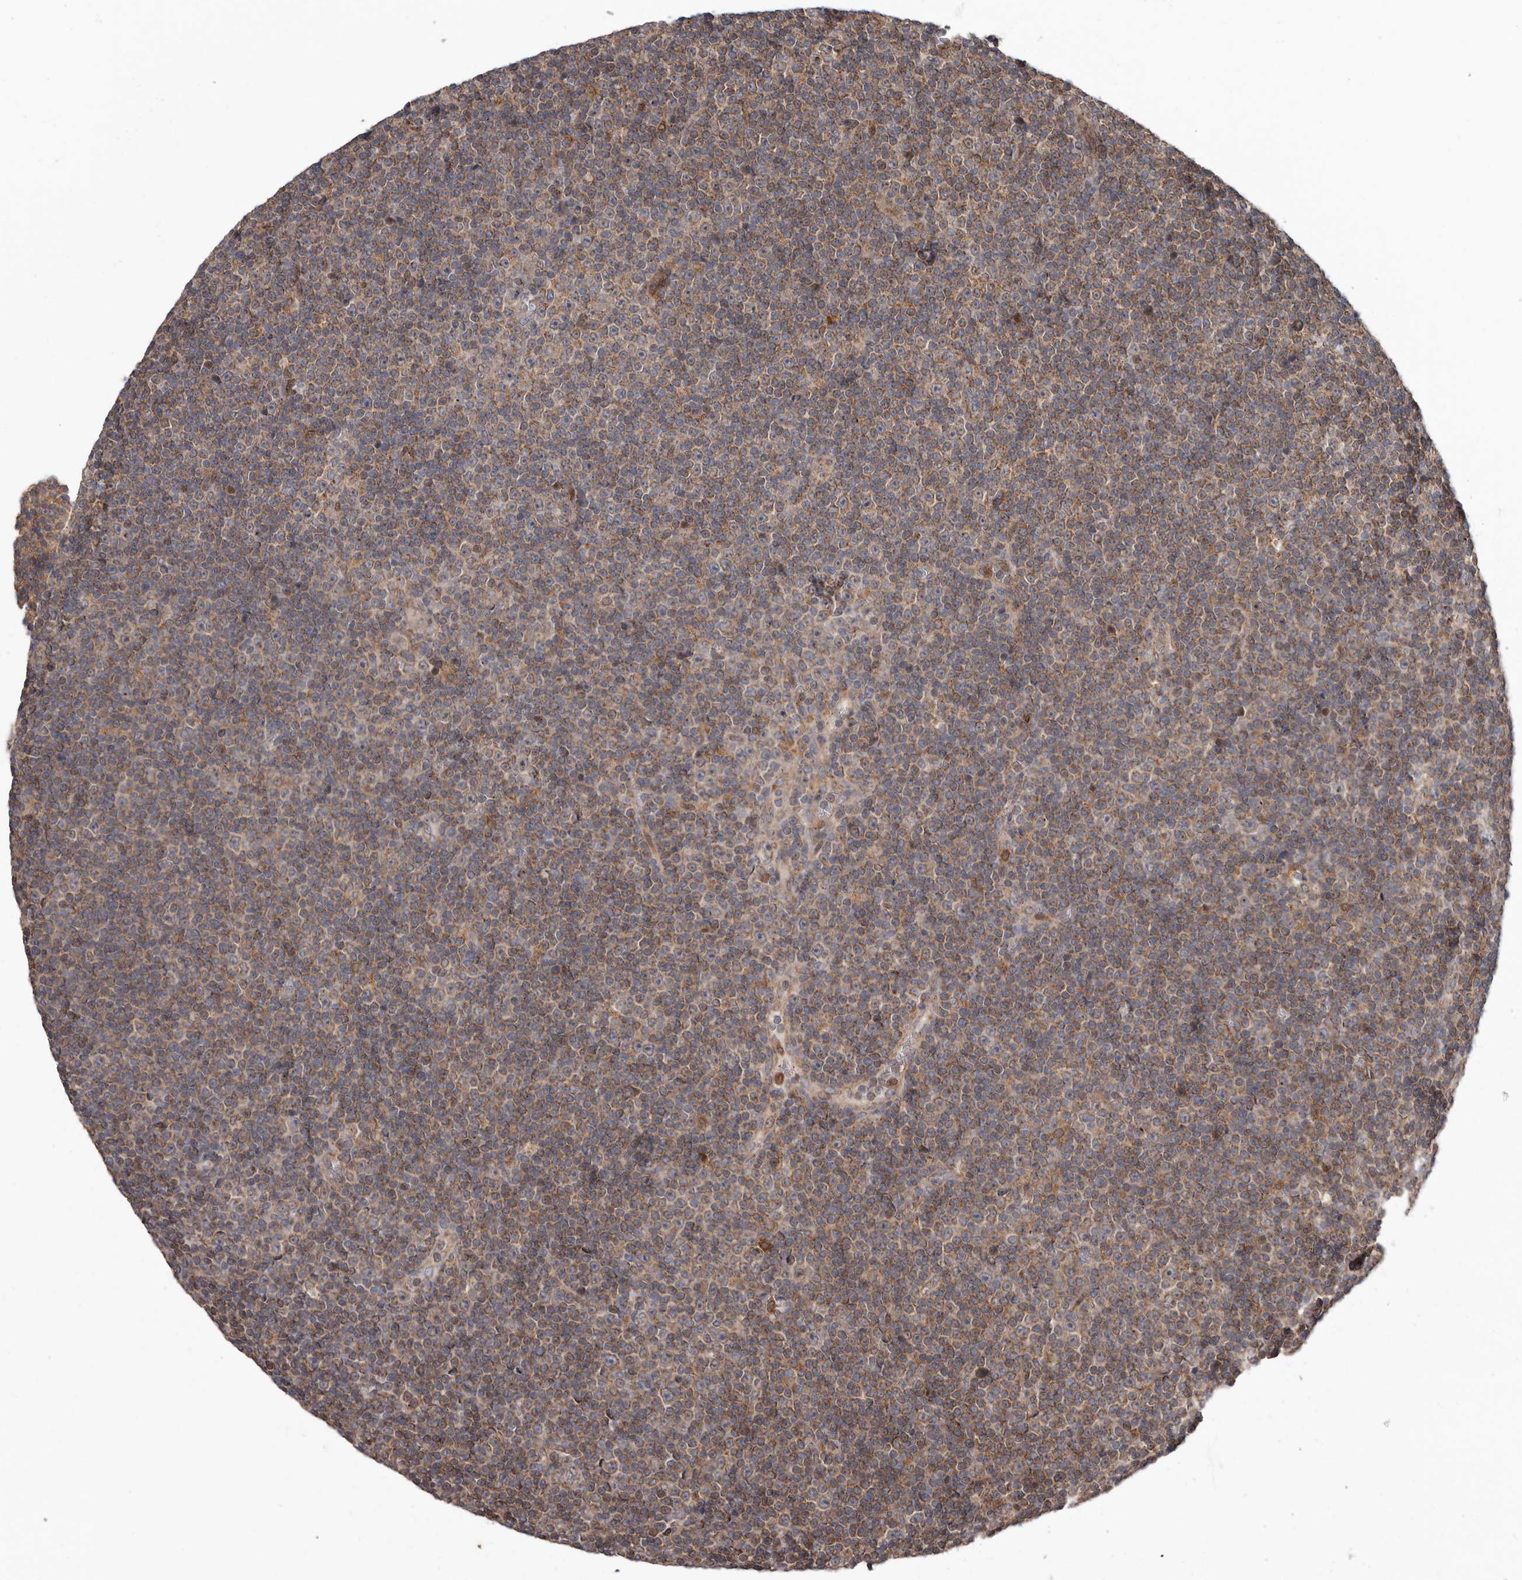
{"staining": {"intensity": "moderate", "quantity": ">75%", "location": "cytoplasmic/membranous"}, "tissue": "lymphoma", "cell_type": "Tumor cells", "image_type": "cancer", "snomed": [{"axis": "morphology", "description": "Malignant lymphoma, non-Hodgkin's type, Low grade"}, {"axis": "topography", "description": "Lymph node"}], "caption": "The immunohistochemical stain labels moderate cytoplasmic/membranous positivity in tumor cells of malignant lymphoma, non-Hodgkin's type (low-grade) tissue.", "gene": "FGFR4", "patient": {"sex": "female", "age": 67}}